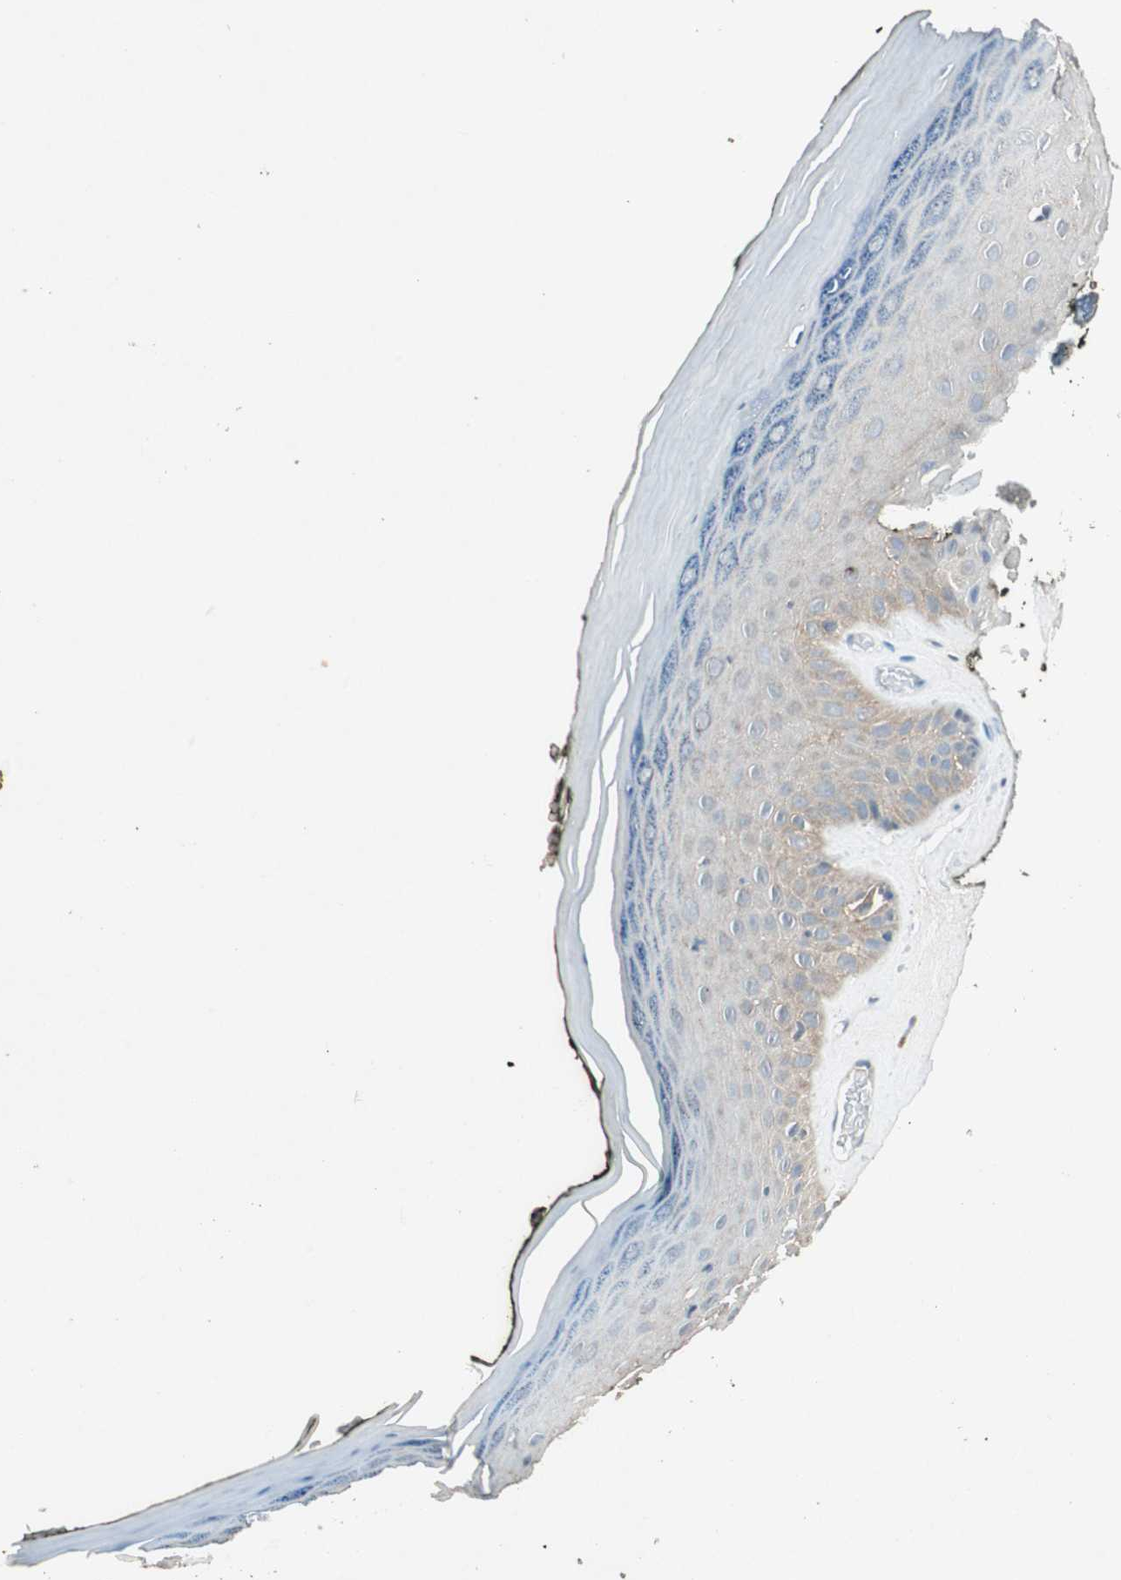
{"staining": {"intensity": "weak", "quantity": "25%-75%", "location": "cytoplasmic/membranous"}, "tissue": "skin", "cell_type": "Epidermal cells", "image_type": "normal", "snomed": [{"axis": "morphology", "description": "Normal tissue, NOS"}, {"axis": "morphology", "description": "Inflammation, NOS"}, {"axis": "topography", "description": "Vulva"}], "caption": "Immunohistochemical staining of unremarkable skin demonstrates low levels of weak cytoplasmic/membranous positivity in about 25%-75% of epidermal cells. (brown staining indicates protein expression, while blue staining denotes nuclei).", "gene": "NKAIN1", "patient": {"sex": "female", "age": 84}}